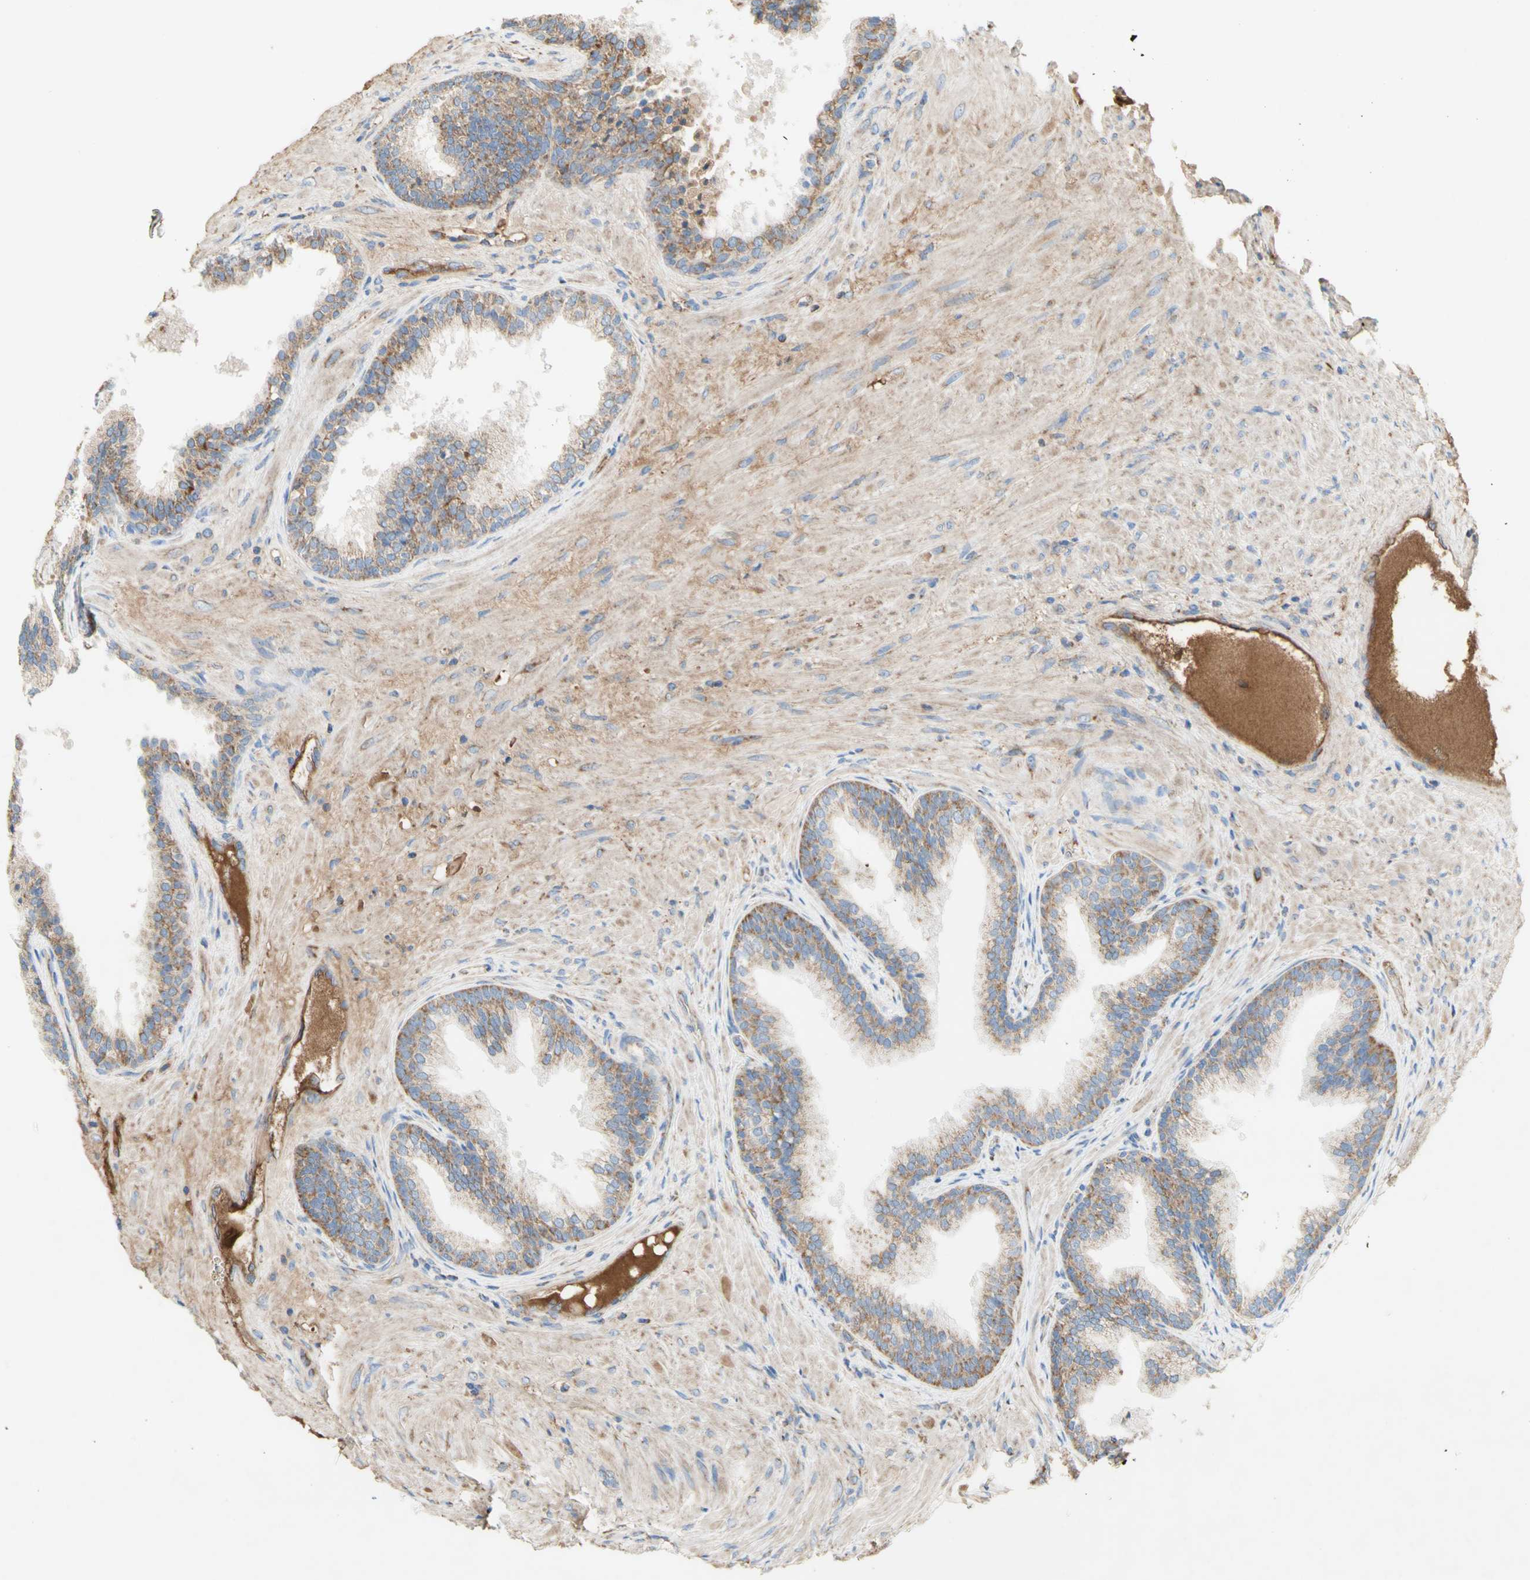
{"staining": {"intensity": "moderate", "quantity": ">75%", "location": "cytoplasmic/membranous"}, "tissue": "prostate", "cell_type": "Glandular cells", "image_type": "normal", "snomed": [{"axis": "morphology", "description": "Normal tissue, NOS"}, {"axis": "topography", "description": "Prostate"}], "caption": "A micrograph of human prostate stained for a protein exhibits moderate cytoplasmic/membranous brown staining in glandular cells.", "gene": "SDHB", "patient": {"sex": "male", "age": 76}}